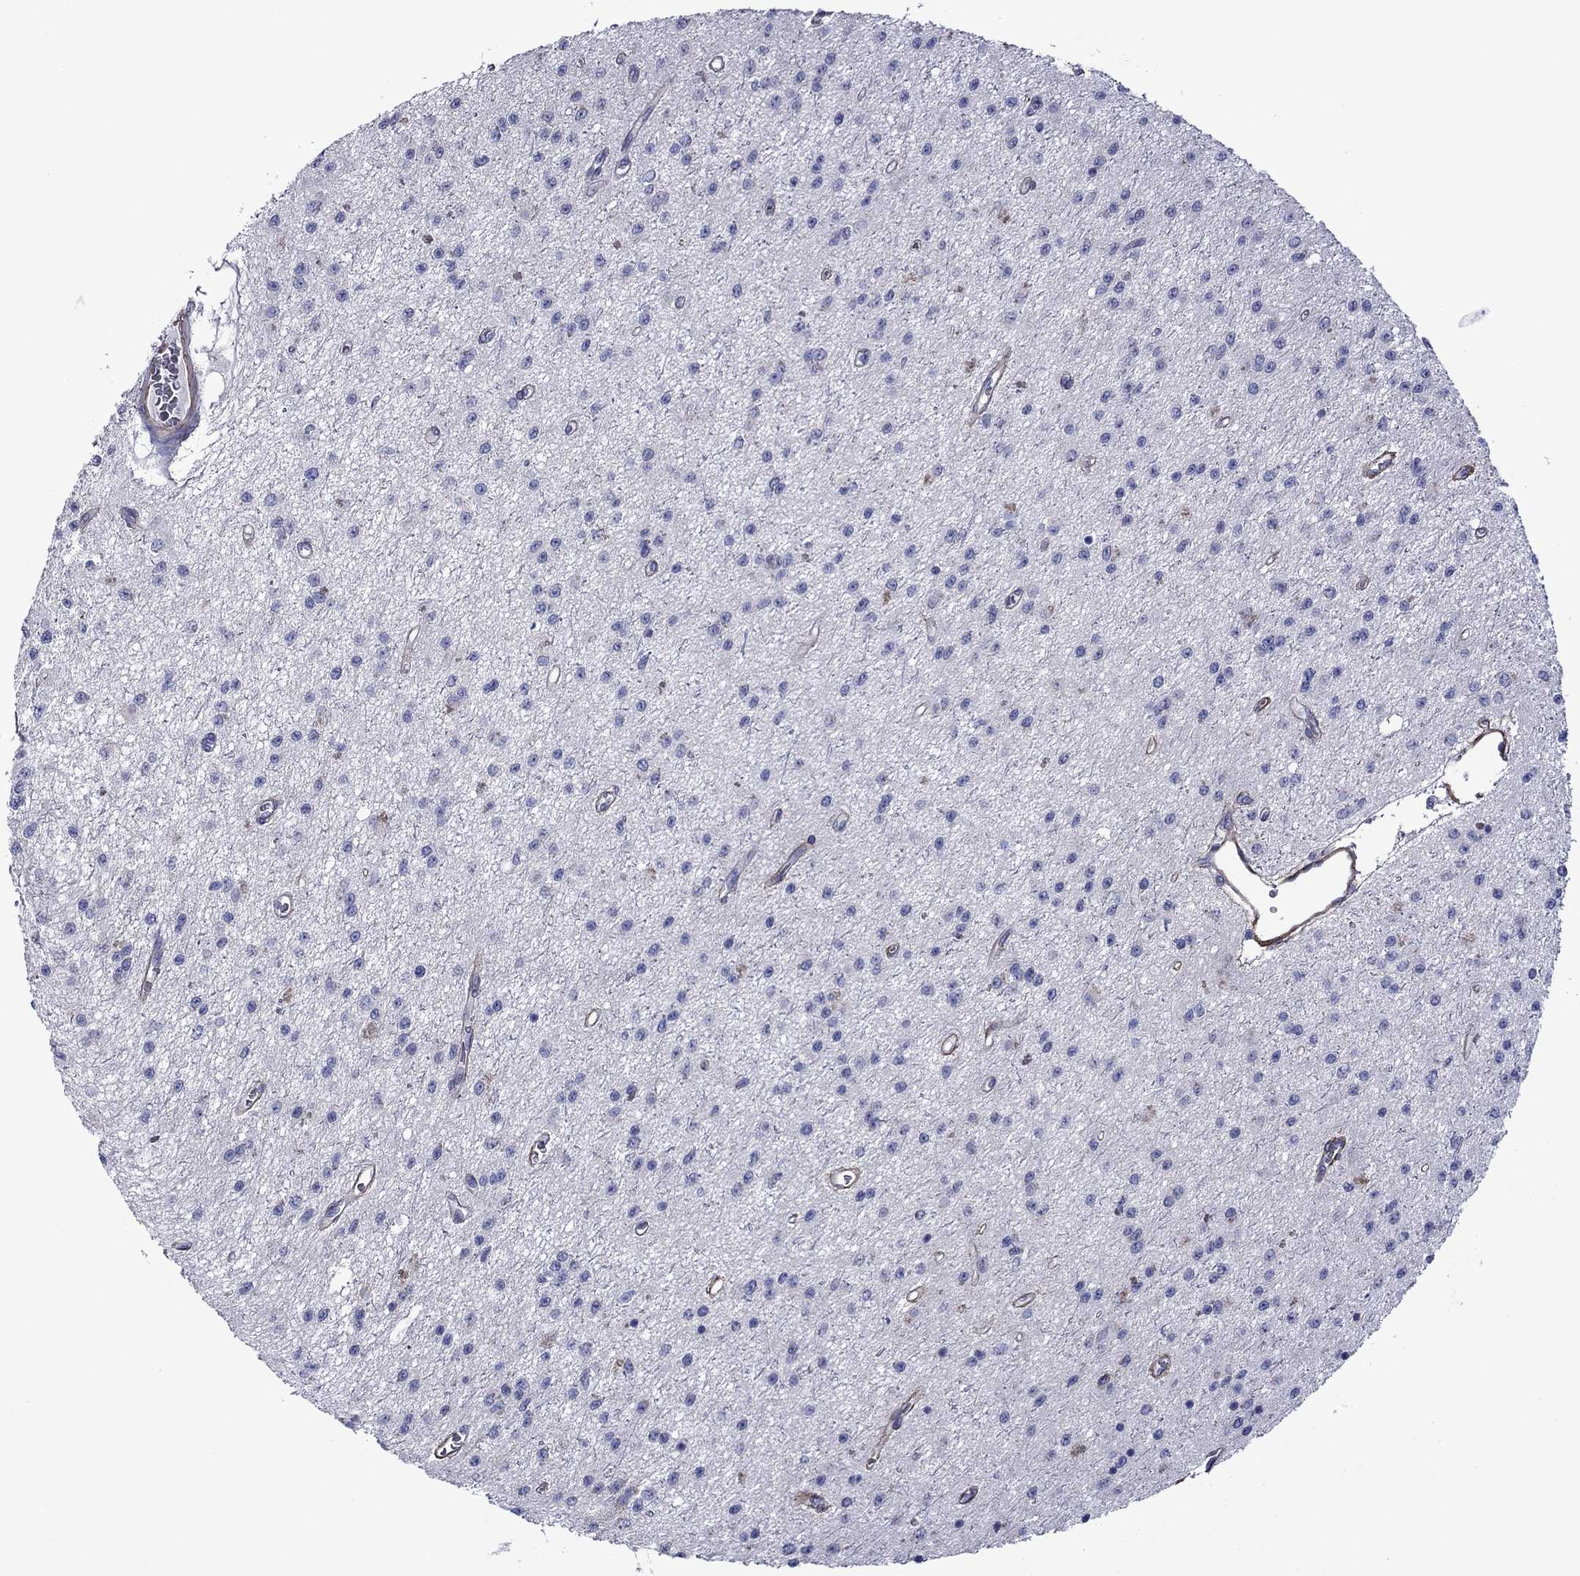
{"staining": {"intensity": "negative", "quantity": "none", "location": "none"}, "tissue": "glioma", "cell_type": "Tumor cells", "image_type": "cancer", "snomed": [{"axis": "morphology", "description": "Glioma, malignant, Low grade"}, {"axis": "topography", "description": "Brain"}], "caption": "Immunohistochemistry (IHC) of human glioma reveals no staining in tumor cells.", "gene": "HSPG2", "patient": {"sex": "female", "age": 45}}